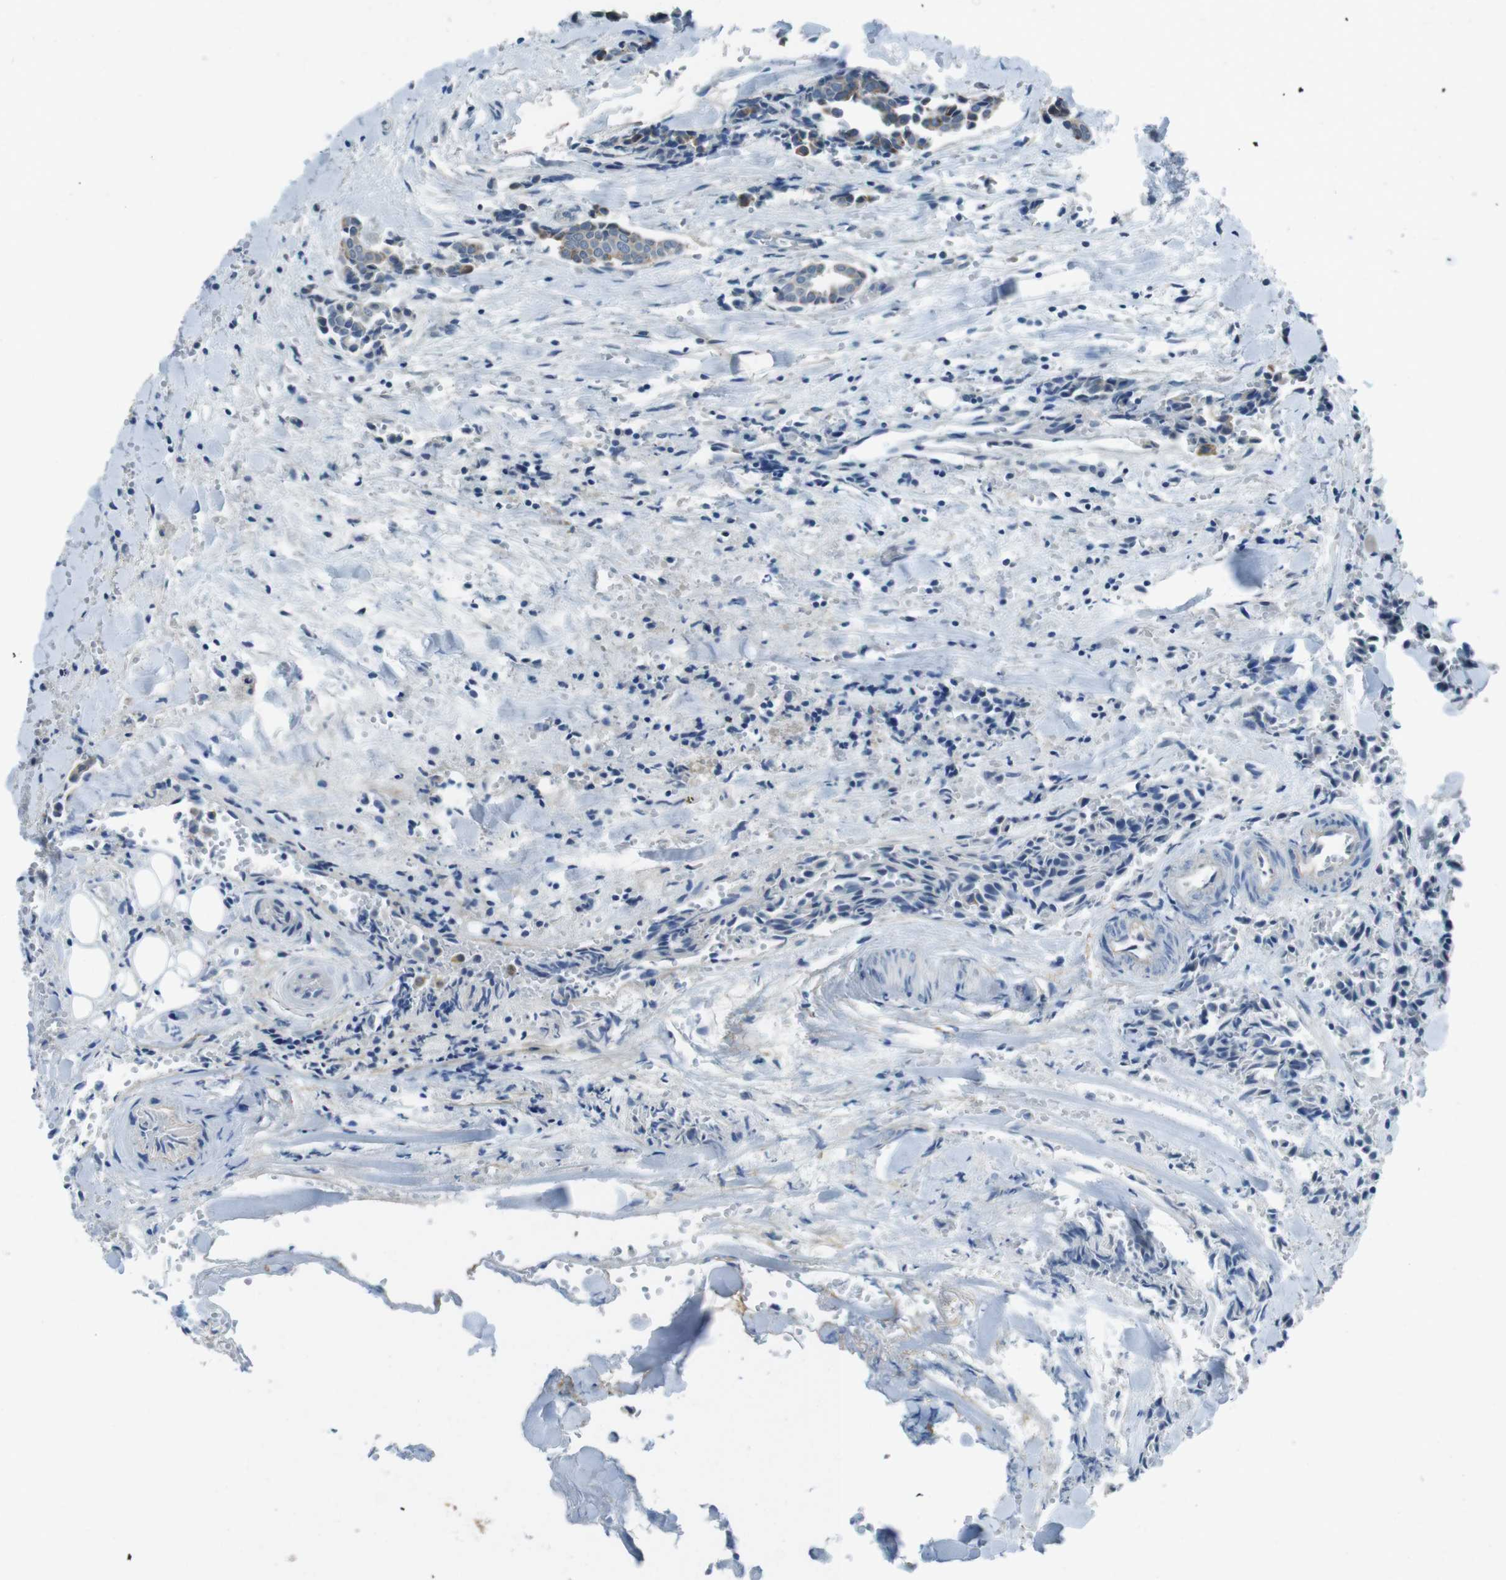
{"staining": {"intensity": "moderate", "quantity": "<25%", "location": "cytoplasmic/membranous"}, "tissue": "head and neck cancer", "cell_type": "Tumor cells", "image_type": "cancer", "snomed": [{"axis": "morphology", "description": "Adenocarcinoma, NOS"}, {"axis": "topography", "description": "Salivary gland"}, {"axis": "topography", "description": "Head-Neck"}], "caption": "Head and neck cancer (adenocarcinoma) tissue reveals moderate cytoplasmic/membranous positivity in approximately <25% of tumor cells", "gene": "ENTPD7", "patient": {"sex": "female", "age": 59}}